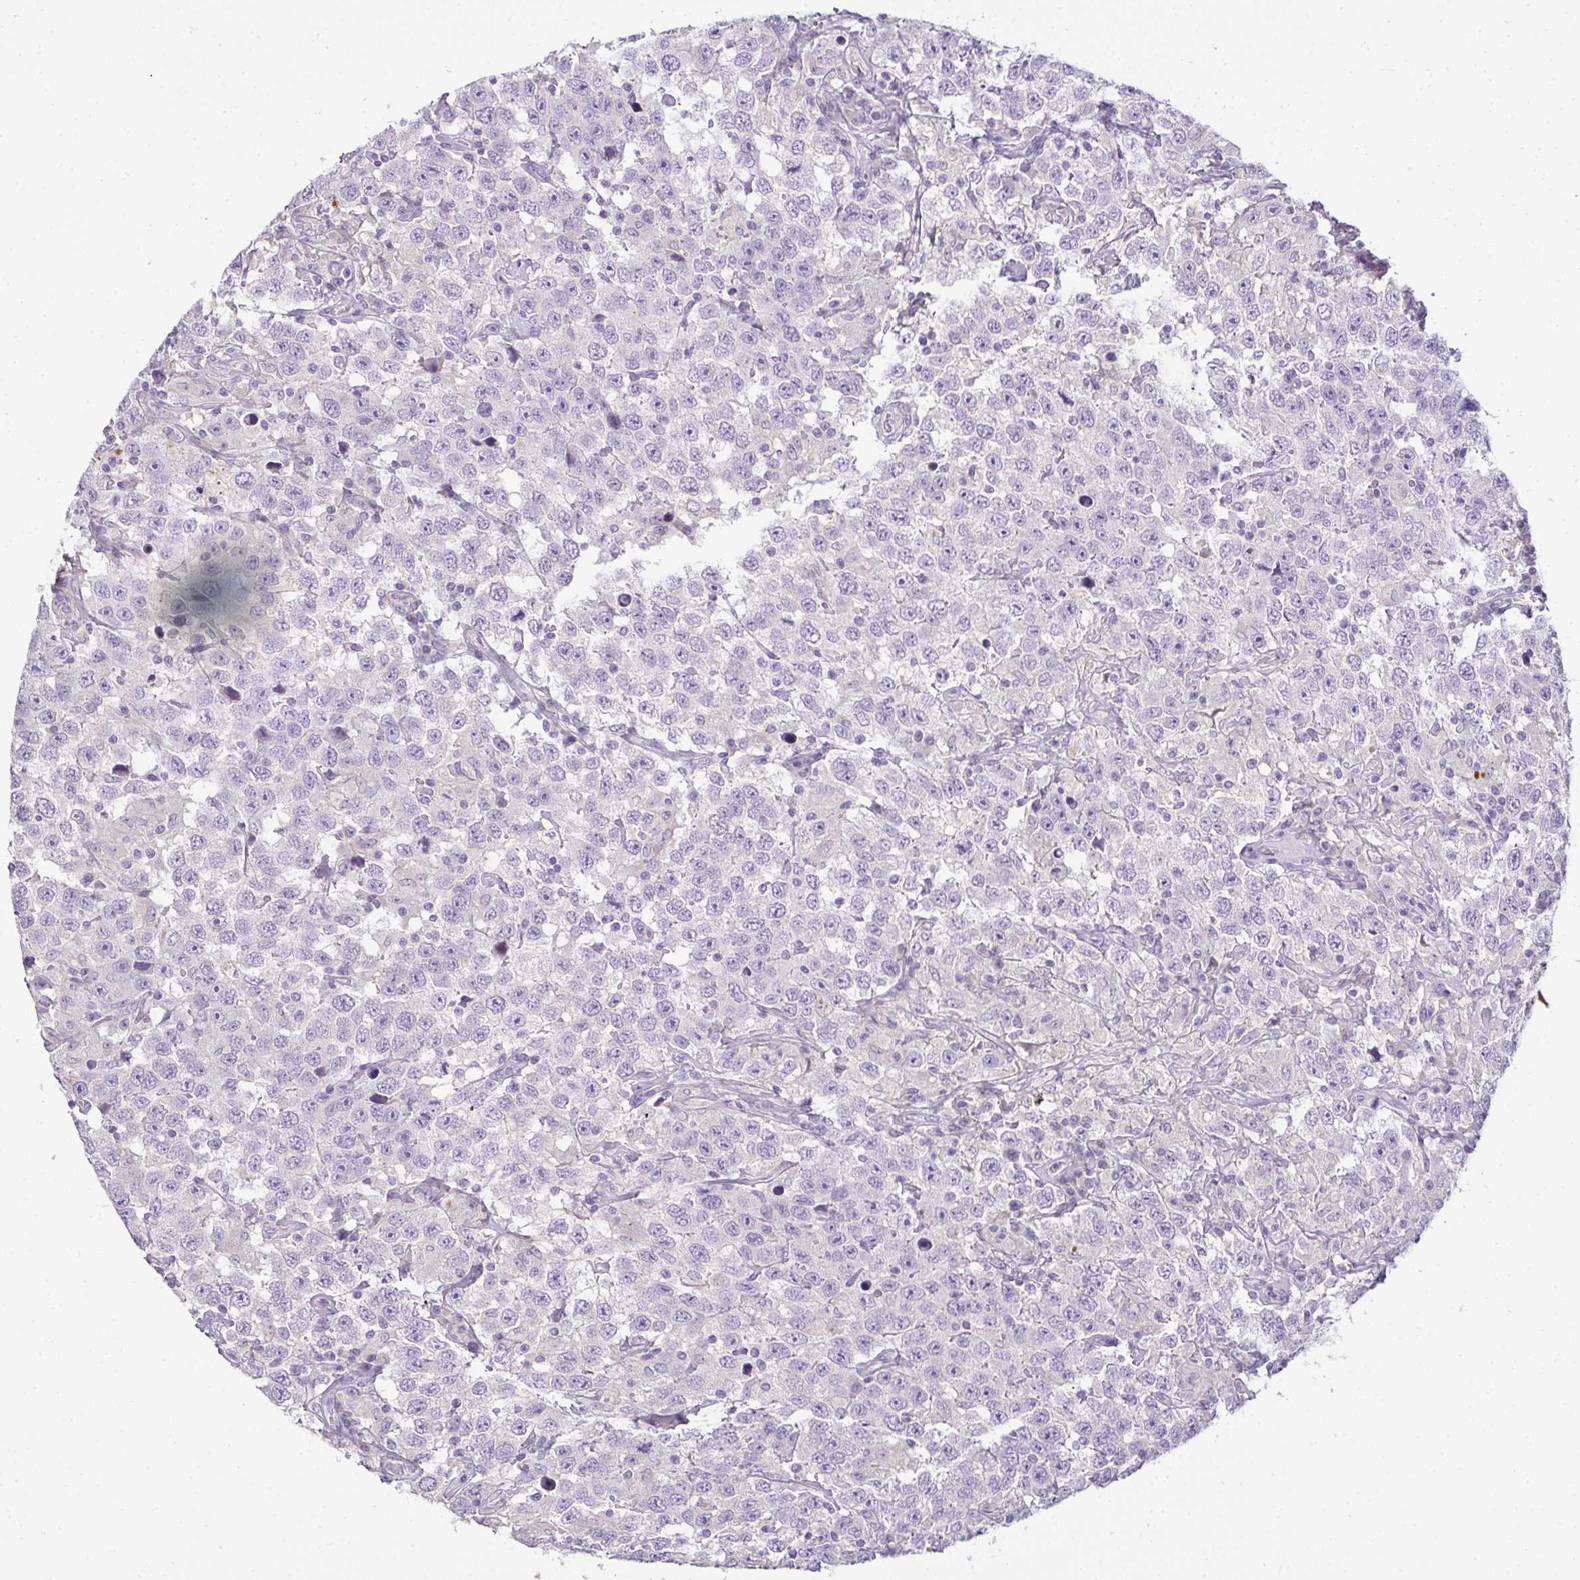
{"staining": {"intensity": "negative", "quantity": "none", "location": "none"}, "tissue": "testis cancer", "cell_type": "Tumor cells", "image_type": "cancer", "snomed": [{"axis": "morphology", "description": "Seminoma, NOS"}, {"axis": "topography", "description": "Testis"}], "caption": "Micrograph shows no significant protein expression in tumor cells of seminoma (testis).", "gene": "CMPK1", "patient": {"sex": "male", "age": 41}}